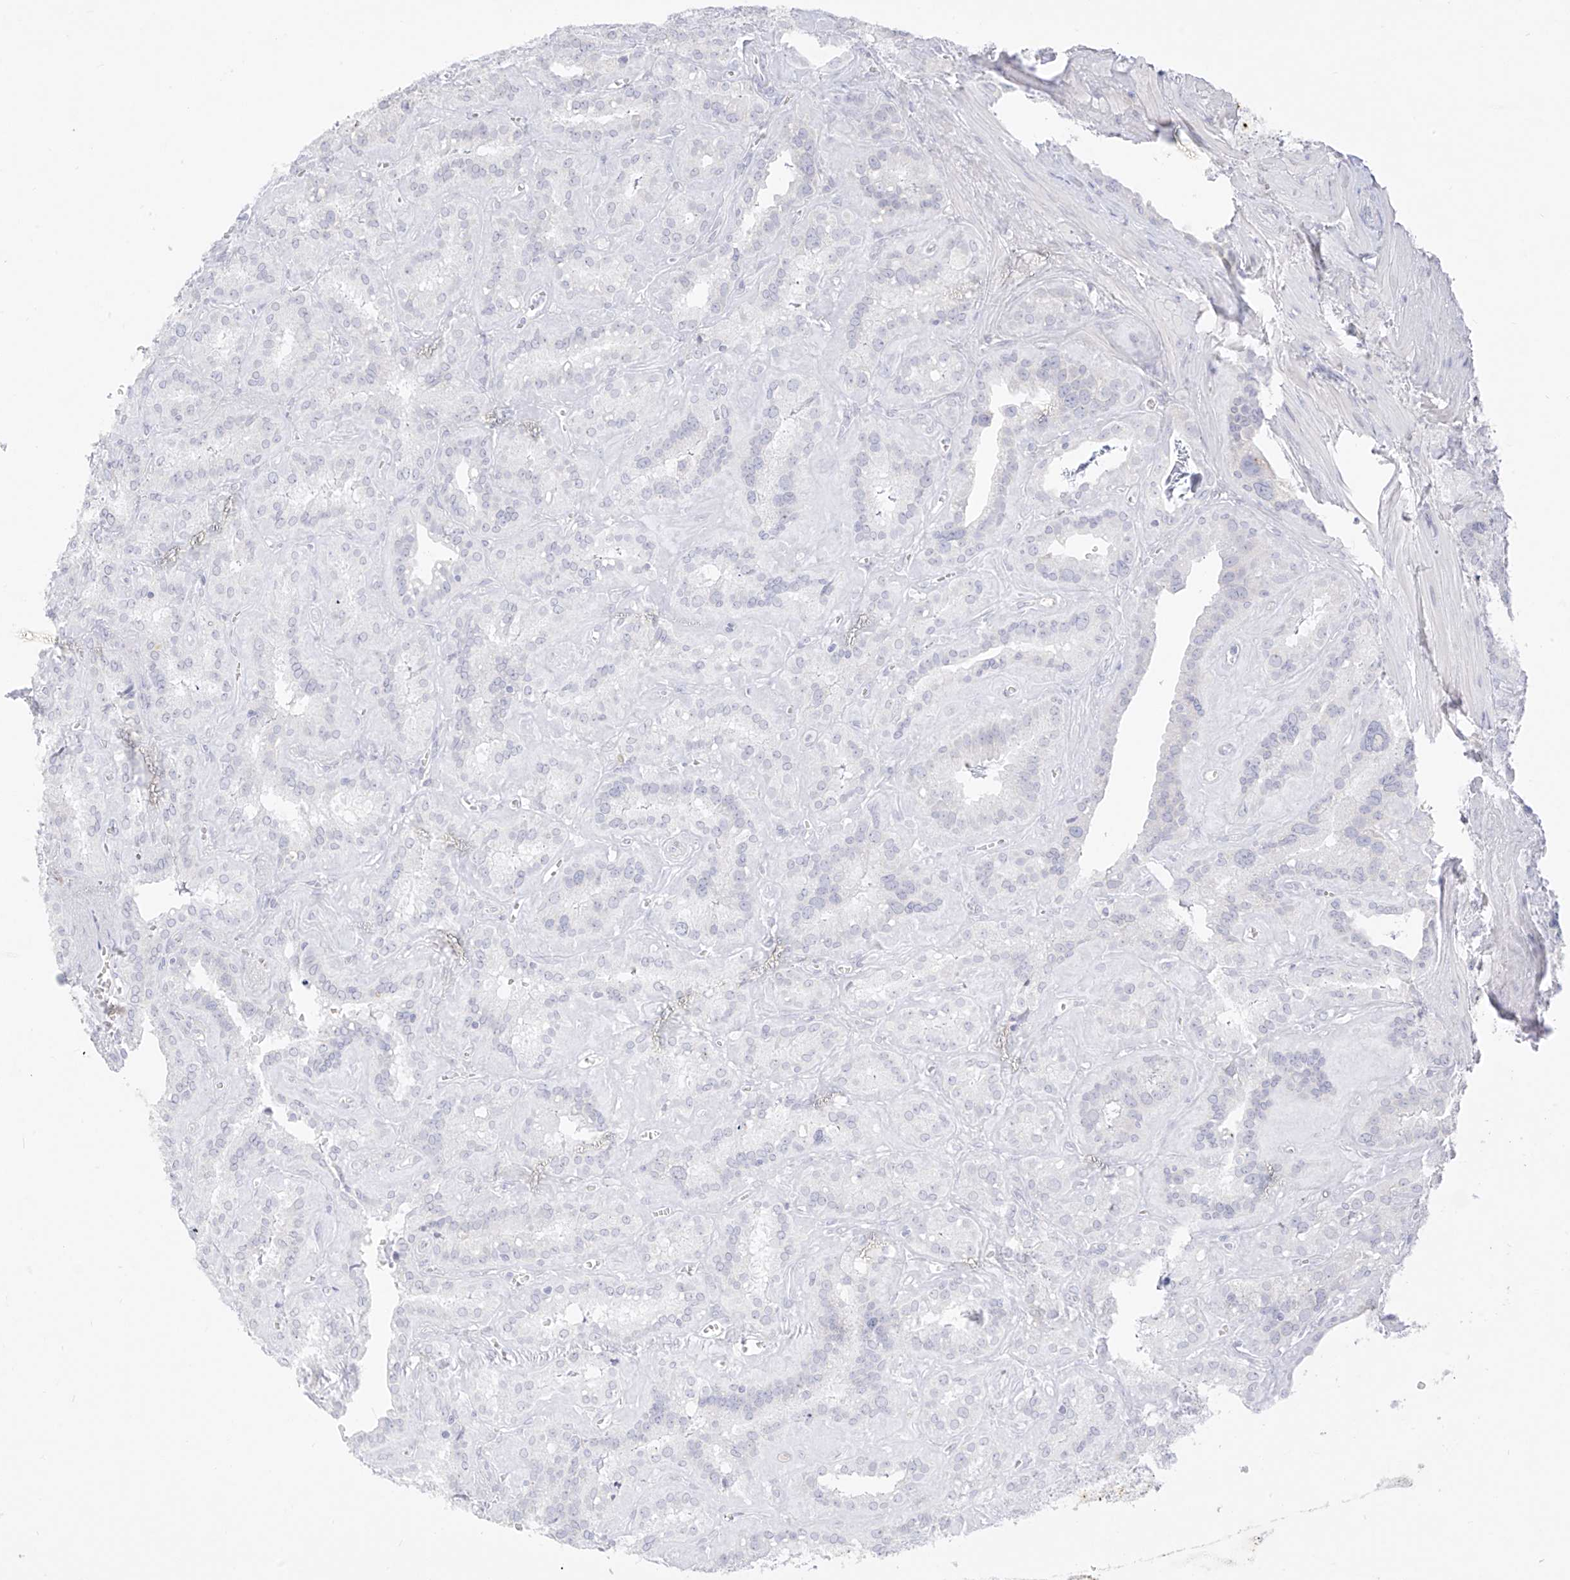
{"staining": {"intensity": "negative", "quantity": "none", "location": "none"}, "tissue": "seminal vesicle", "cell_type": "Glandular cells", "image_type": "normal", "snomed": [{"axis": "morphology", "description": "Normal tissue, NOS"}, {"axis": "topography", "description": "Prostate"}, {"axis": "topography", "description": "Seminal veicle"}], "caption": "Immunohistochemistry of normal human seminal vesicle demonstrates no expression in glandular cells.", "gene": "TGM4", "patient": {"sex": "male", "age": 59}}